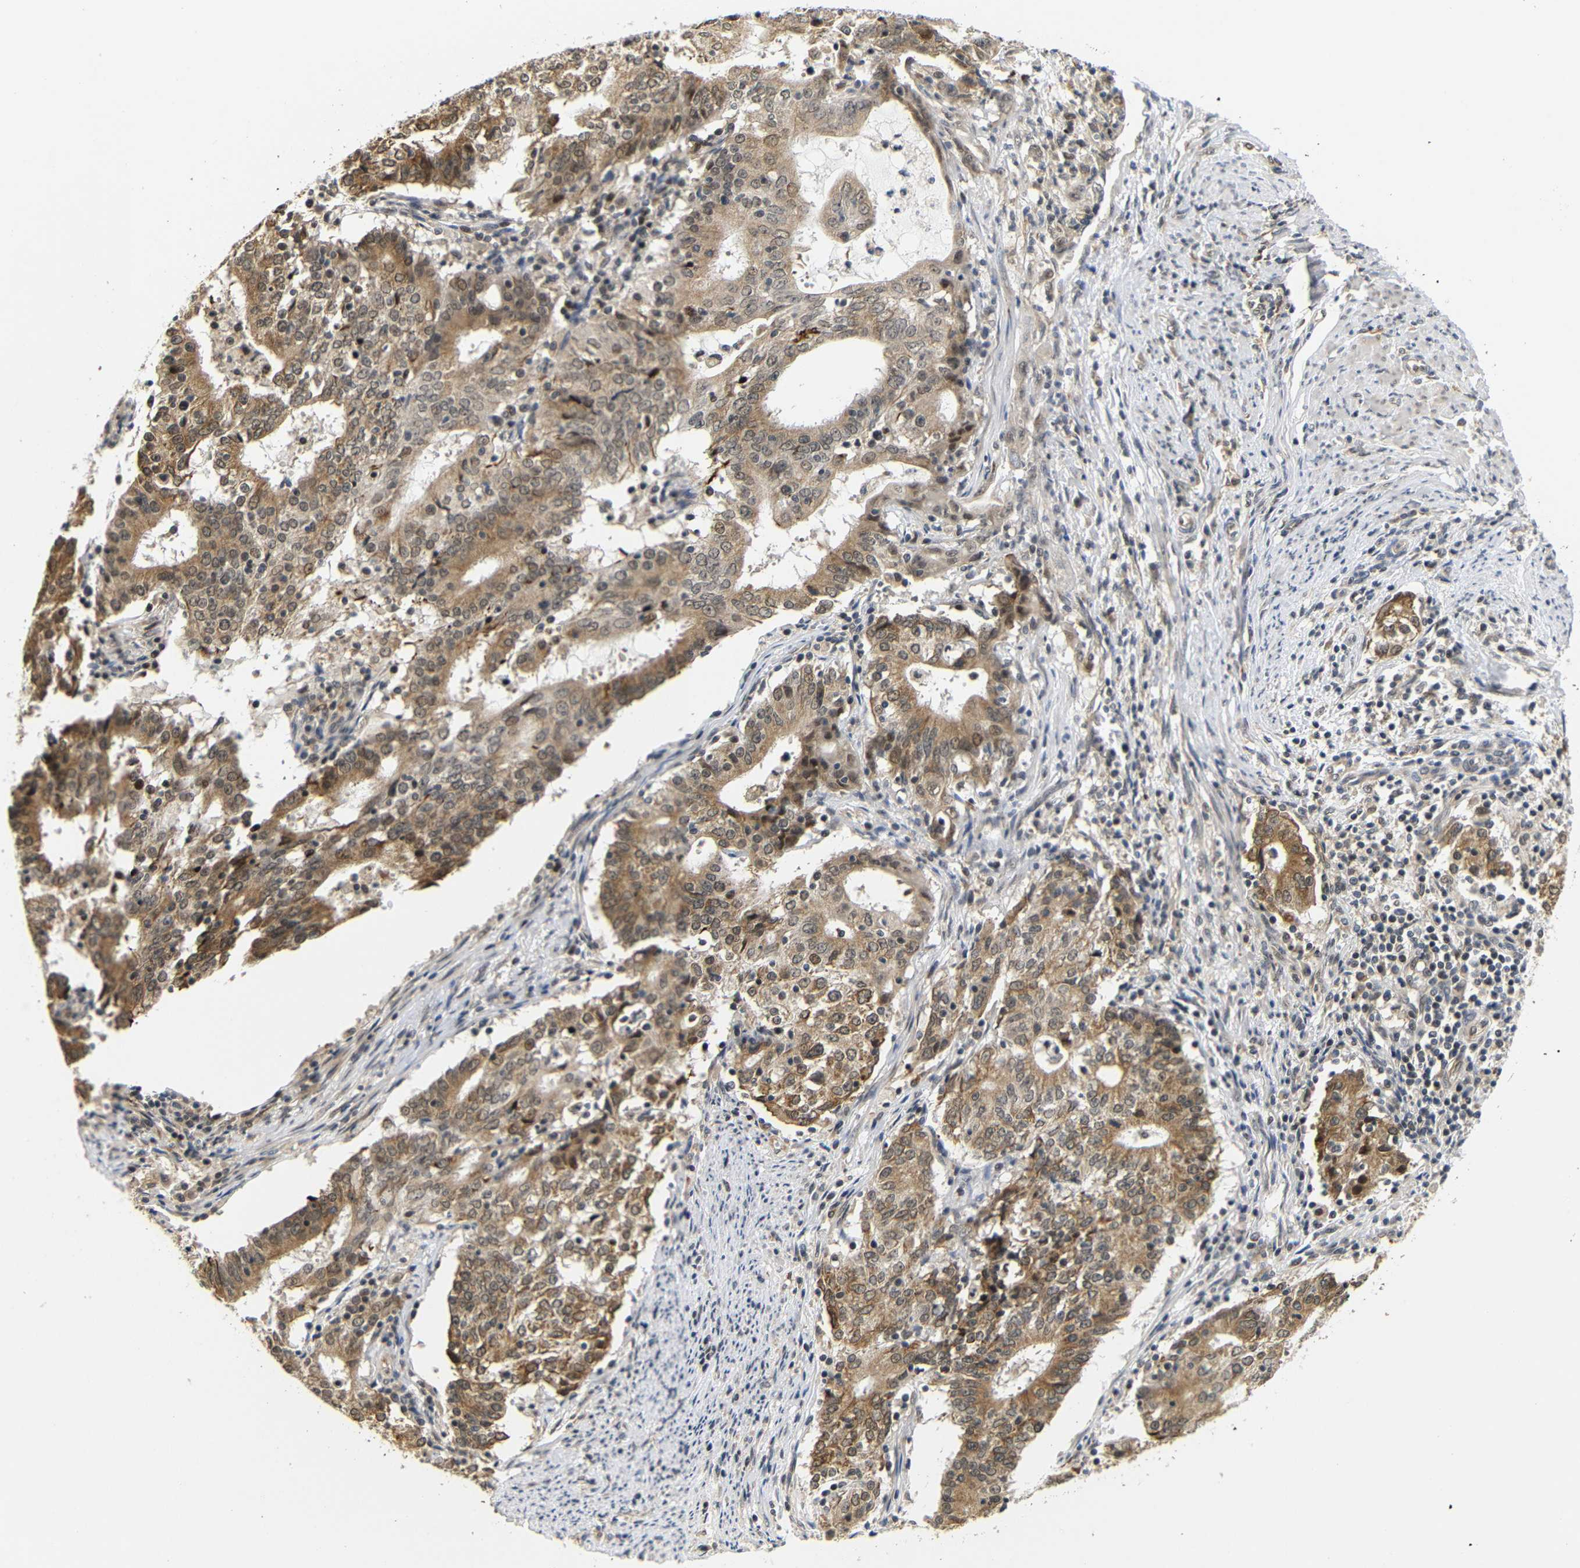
{"staining": {"intensity": "moderate", "quantity": ">75%", "location": "cytoplasmic/membranous"}, "tissue": "cervical cancer", "cell_type": "Tumor cells", "image_type": "cancer", "snomed": [{"axis": "morphology", "description": "Adenocarcinoma, NOS"}, {"axis": "topography", "description": "Cervix"}], "caption": "The micrograph displays staining of cervical cancer, revealing moderate cytoplasmic/membranous protein expression (brown color) within tumor cells.", "gene": "GJA5", "patient": {"sex": "female", "age": 44}}